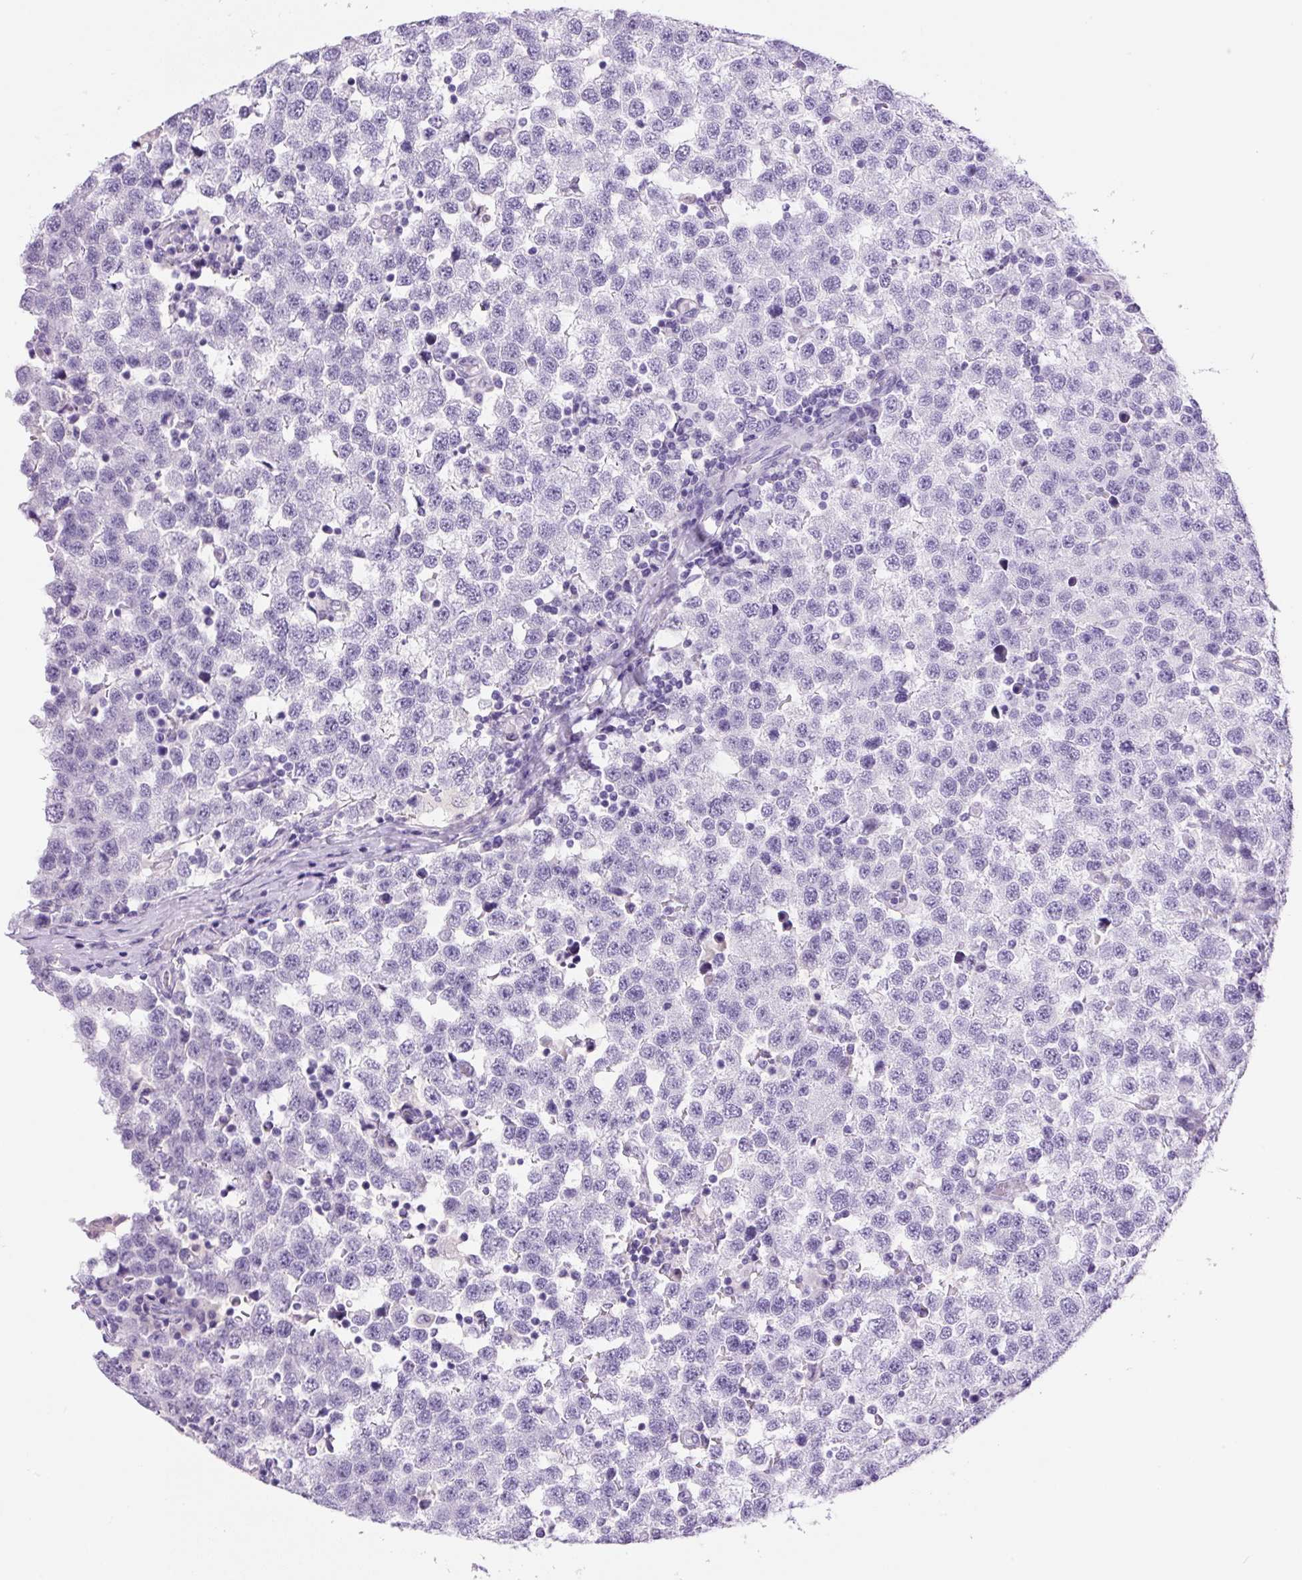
{"staining": {"intensity": "negative", "quantity": "none", "location": "none"}, "tissue": "testis cancer", "cell_type": "Tumor cells", "image_type": "cancer", "snomed": [{"axis": "morphology", "description": "Seminoma, NOS"}, {"axis": "topography", "description": "Testis"}], "caption": "Tumor cells show no significant protein positivity in seminoma (testis). (DAB immunohistochemistry (IHC) visualized using brightfield microscopy, high magnification).", "gene": "PRRT1", "patient": {"sex": "male", "age": 34}}